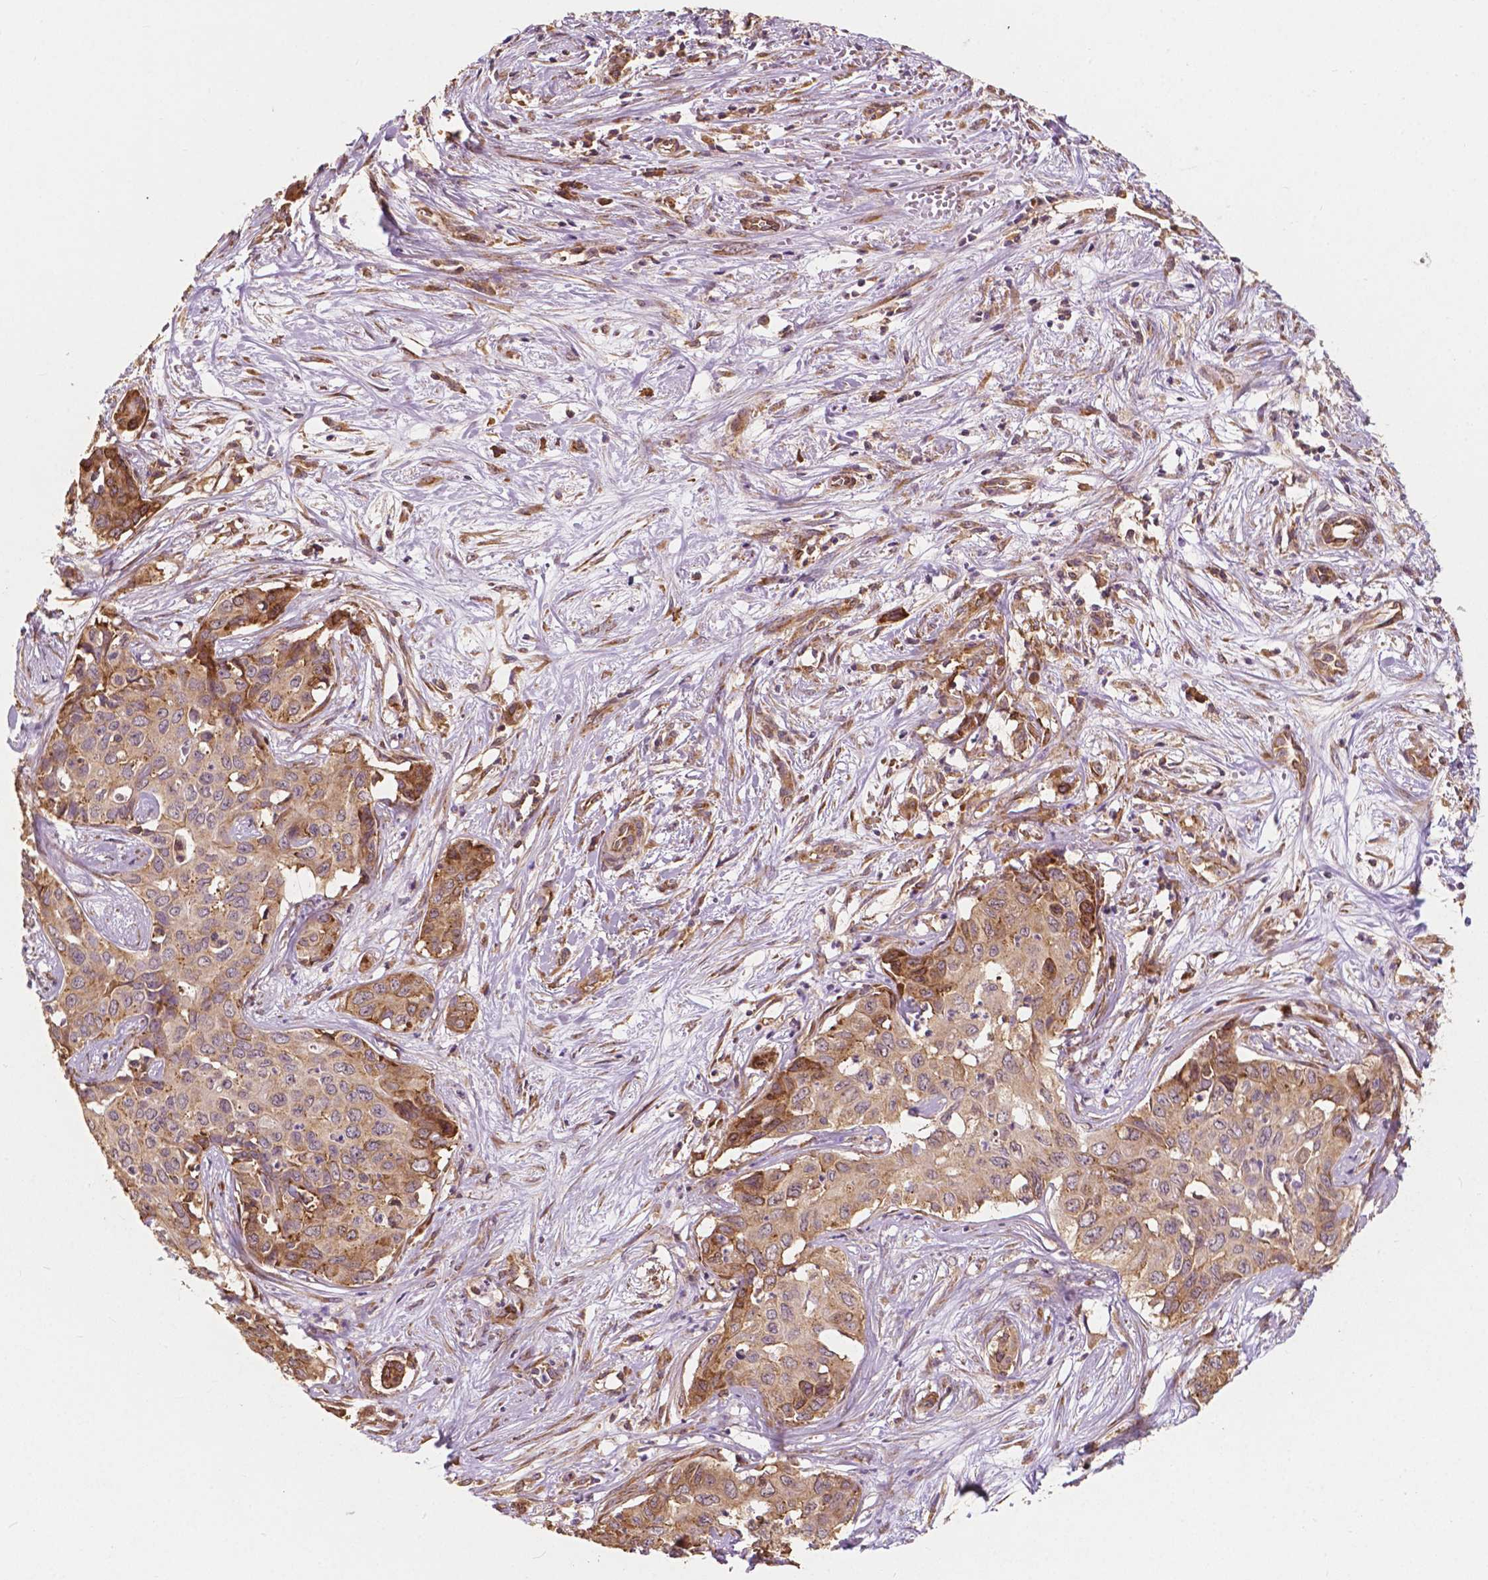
{"staining": {"intensity": "moderate", "quantity": ">75%", "location": "cytoplasmic/membranous"}, "tissue": "liver cancer", "cell_type": "Tumor cells", "image_type": "cancer", "snomed": [{"axis": "morphology", "description": "Cholangiocarcinoma"}, {"axis": "topography", "description": "Liver"}], "caption": "Immunohistochemical staining of human liver cholangiocarcinoma exhibits moderate cytoplasmic/membranous protein positivity in about >75% of tumor cells.", "gene": "G3BP1", "patient": {"sex": "female", "age": 65}}